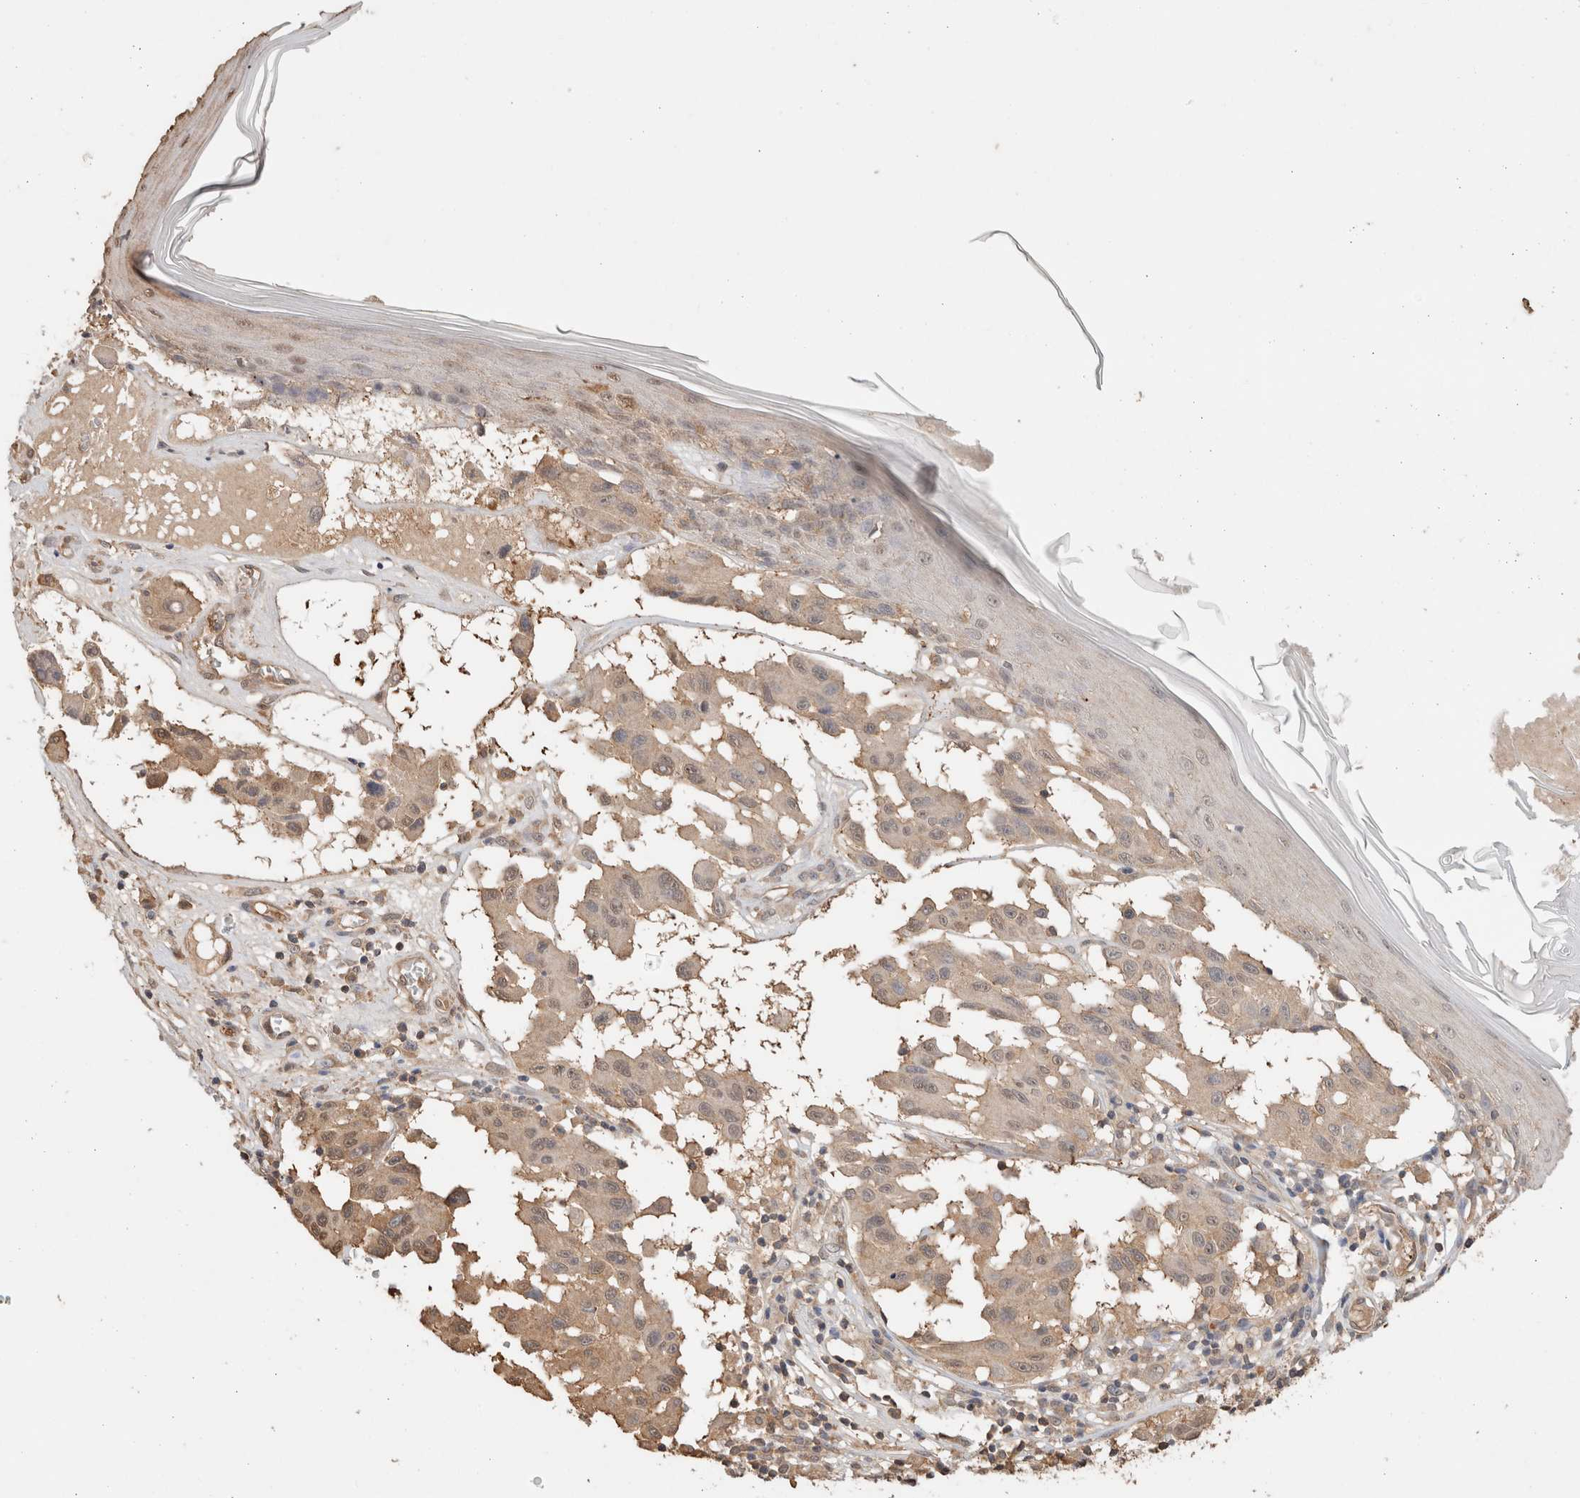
{"staining": {"intensity": "moderate", "quantity": ">75%", "location": "cytoplasmic/membranous,nuclear"}, "tissue": "melanoma", "cell_type": "Tumor cells", "image_type": "cancer", "snomed": [{"axis": "morphology", "description": "Malignant melanoma, NOS"}, {"axis": "topography", "description": "Skin"}], "caption": "Protein analysis of melanoma tissue reveals moderate cytoplasmic/membranous and nuclear staining in approximately >75% of tumor cells.", "gene": "YWHAH", "patient": {"sex": "male", "age": 30}}